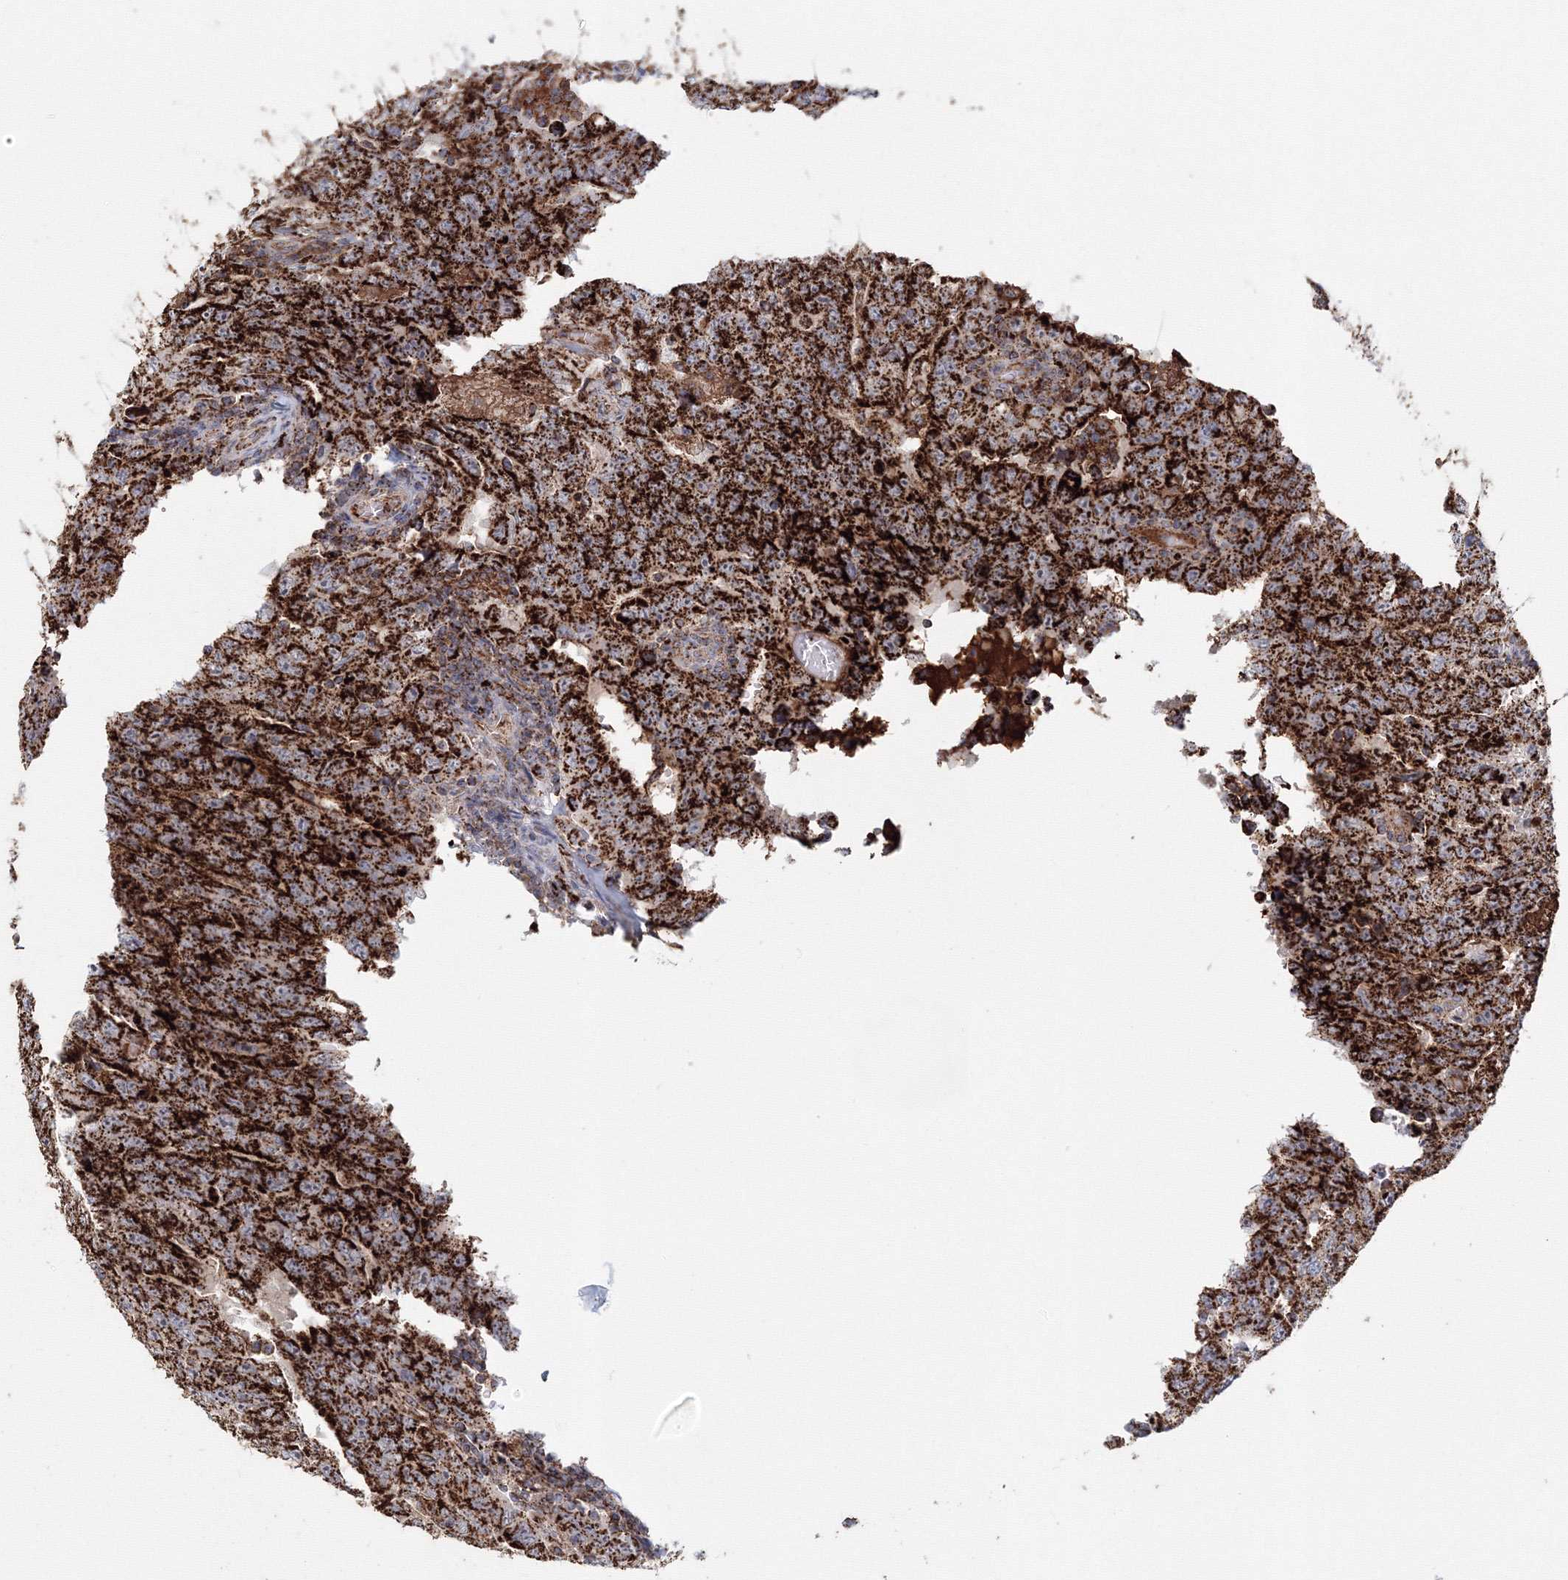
{"staining": {"intensity": "strong", "quantity": ">75%", "location": "cytoplasmic/membranous"}, "tissue": "testis cancer", "cell_type": "Tumor cells", "image_type": "cancer", "snomed": [{"axis": "morphology", "description": "Carcinoma, Embryonal, NOS"}, {"axis": "topography", "description": "Testis"}], "caption": "Immunohistochemistry (IHC) histopathology image of human embryonal carcinoma (testis) stained for a protein (brown), which reveals high levels of strong cytoplasmic/membranous expression in about >75% of tumor cells.", "gene": "GRPEL1", "patient": {"sex": "male", "age": 26}}